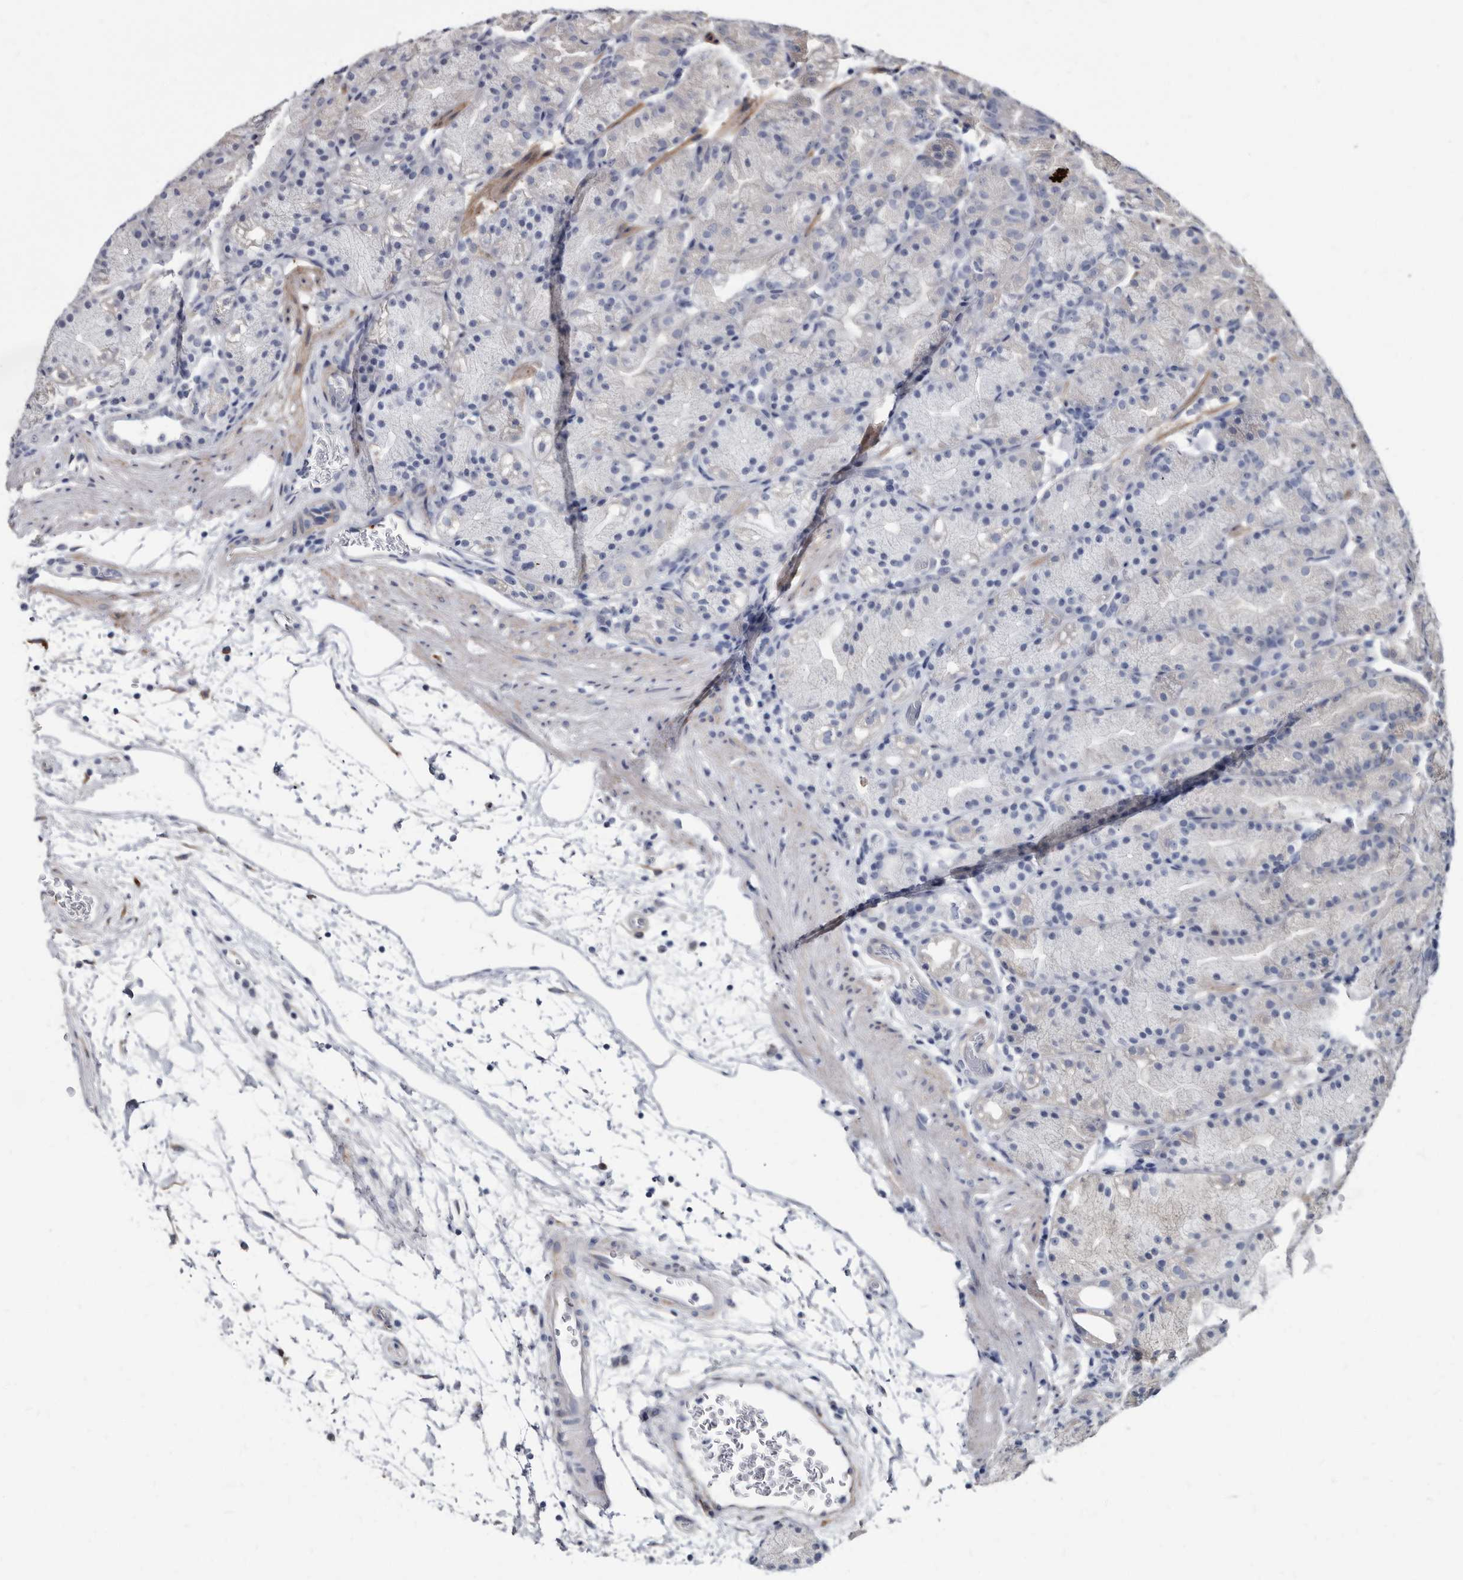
{"staining": {"intensity": "negative", "quantity": "none", "location": "none"}, "tissue": "stomach", "cell_type": "Glandular cells", "image_type": "normal", "snomed": [{"axis": "morphology", "description": "Normal tissue, NOS"}, {"axis": "topography", "description": "Stomach, upper"}], "caption": "Stomach was stained to show a protein in brown. There is no significant expression in glandular cells. The staining was performed using DAB (3,3'-diaminobenzidine) to visualize the protein expression in brown, while the nuclei were stained in blue with hematoxylin (Magnification: 20x).", "gene": "KCTD20", "patient": {"sex": "male", "age": 48}}